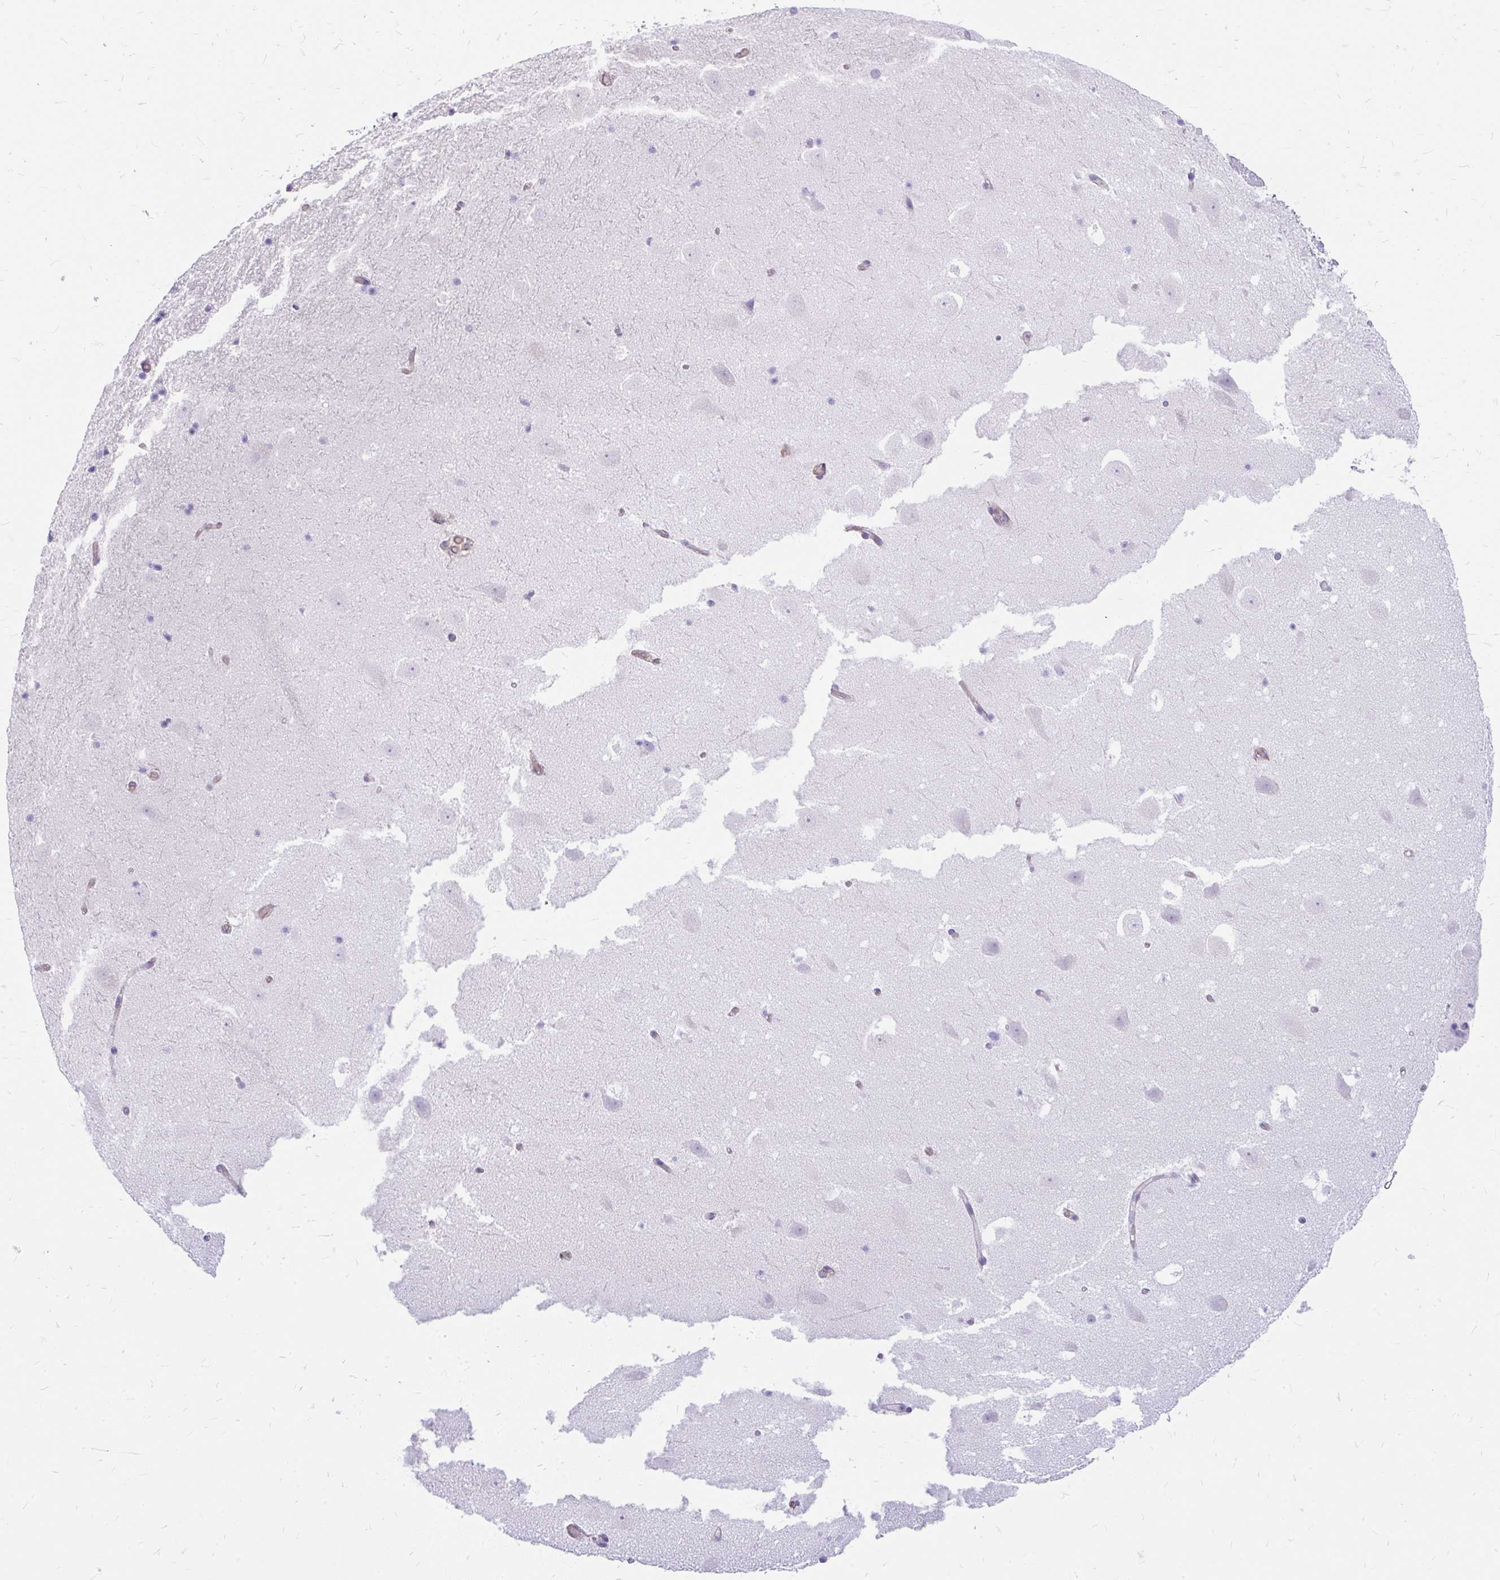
{"staining": {"intensity": "negative", "quantity": "none", "location": "none"}, "tissue": "hippocampus", "cell_type": "Glial cells", "image_type": "normal", "snomed": [{"axis": "morphology", "description": "Normal tissue, NOS"}, {"axis": "topography", "description": "Hippocampus"}], "caption": "Micrograph shows no protein staining in glial cells of normal hippocampus.", "gene": "FAM83C", "patient": {"sex": "female", "age": 42}}